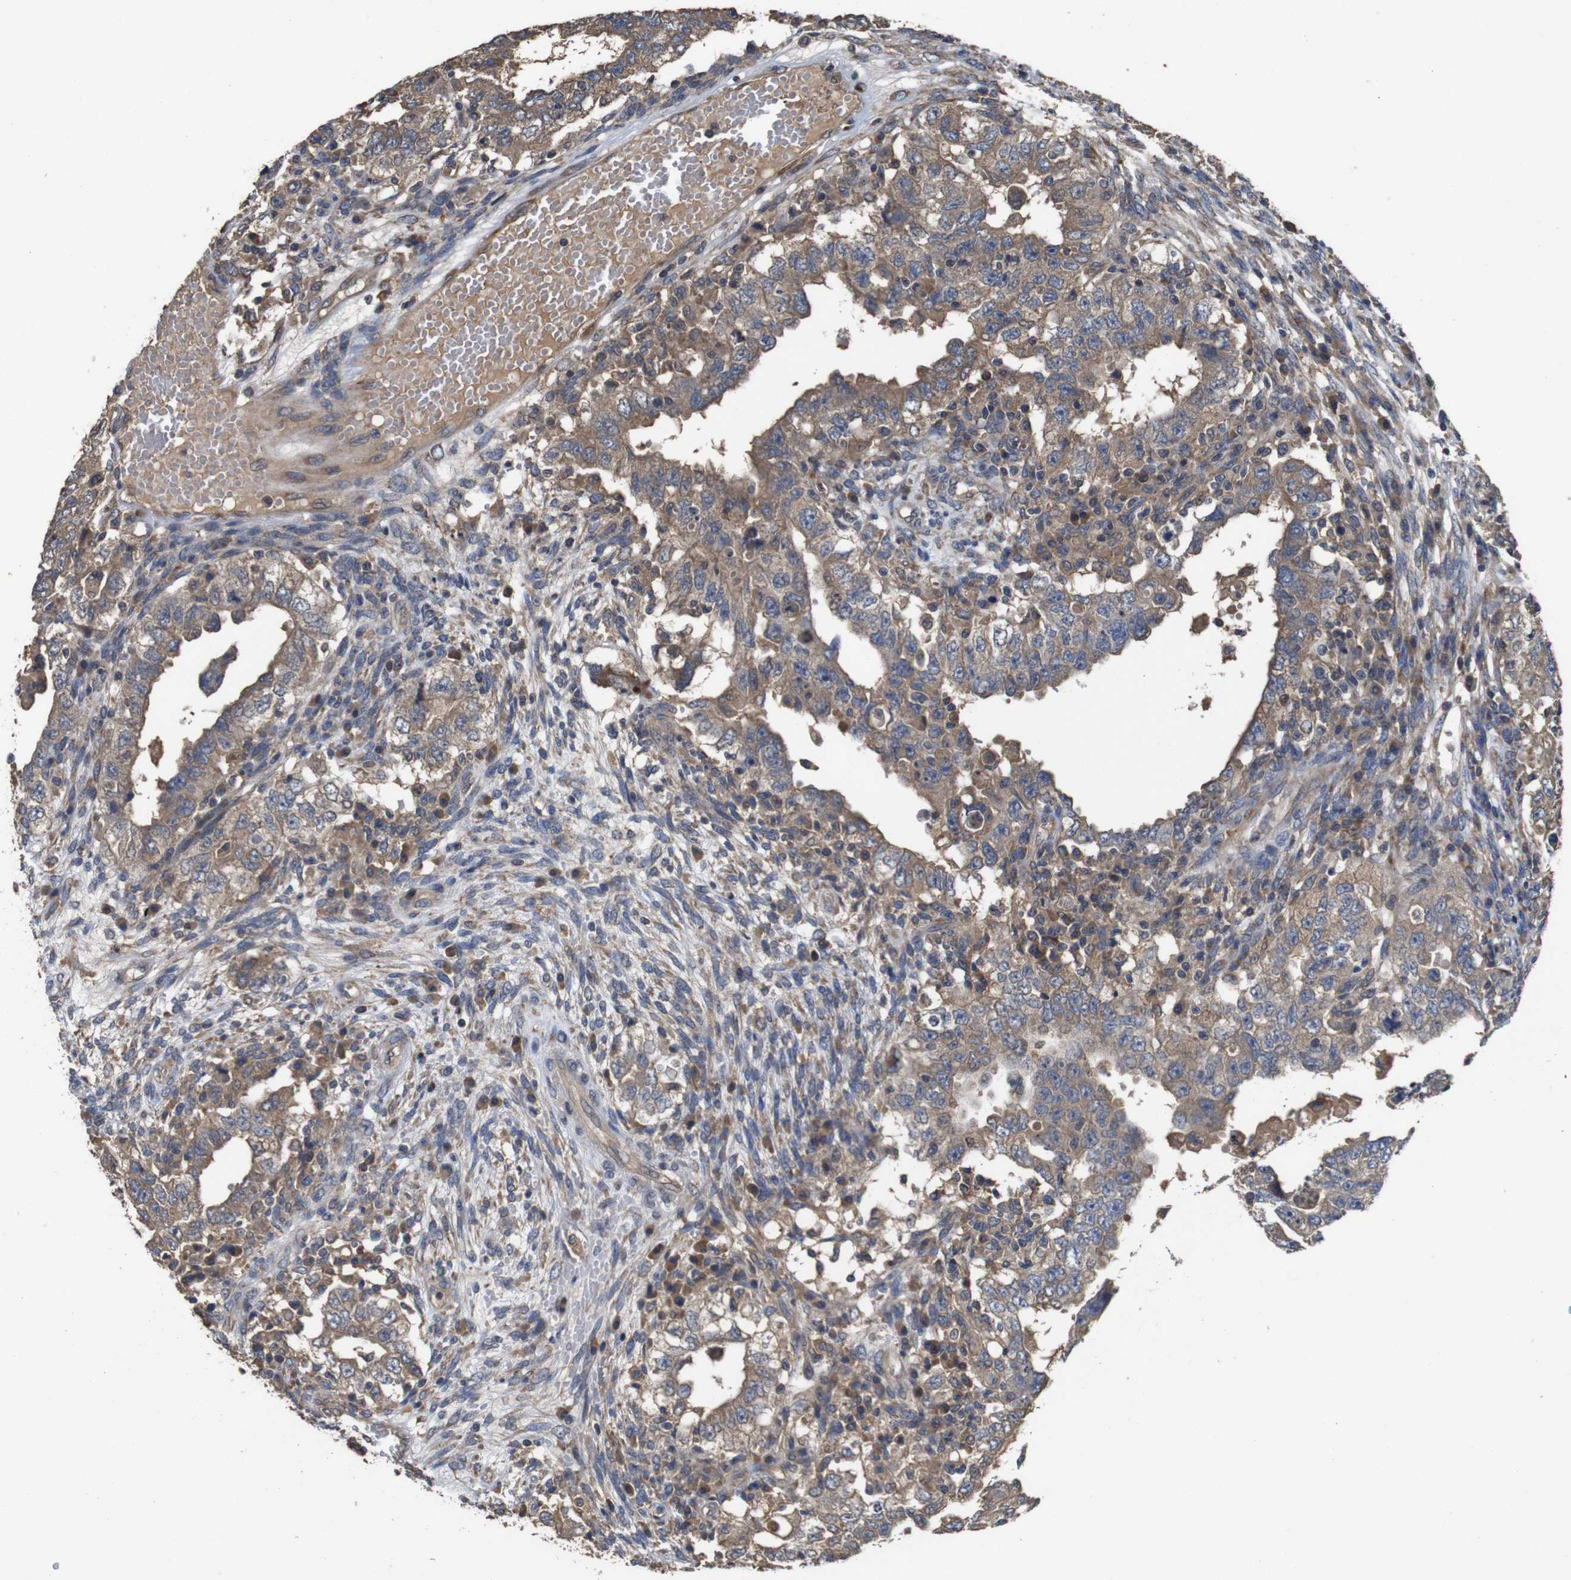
{"staining": {"intensity": "moderate", "quantity": ">75%", "location": "cytoplasmic/membranous"}, "tissue": "testis cancer", "cell_type": "Tumor cells", "image_type": "cancer", "snomed": [{"axis": "morphology", "description": "Carcinoma, Embryonal, NOS"}, {"axis": "topography", "description": "Testis"}], "caption": "This is a micrograph of IHC staining of testis embryonal carcinoma, which shows moderate expression in the cytoplasmic/membranous of tumor cells.", "gene": "ARHGAP24", "patient": {"sex": "male", "age": 26}}